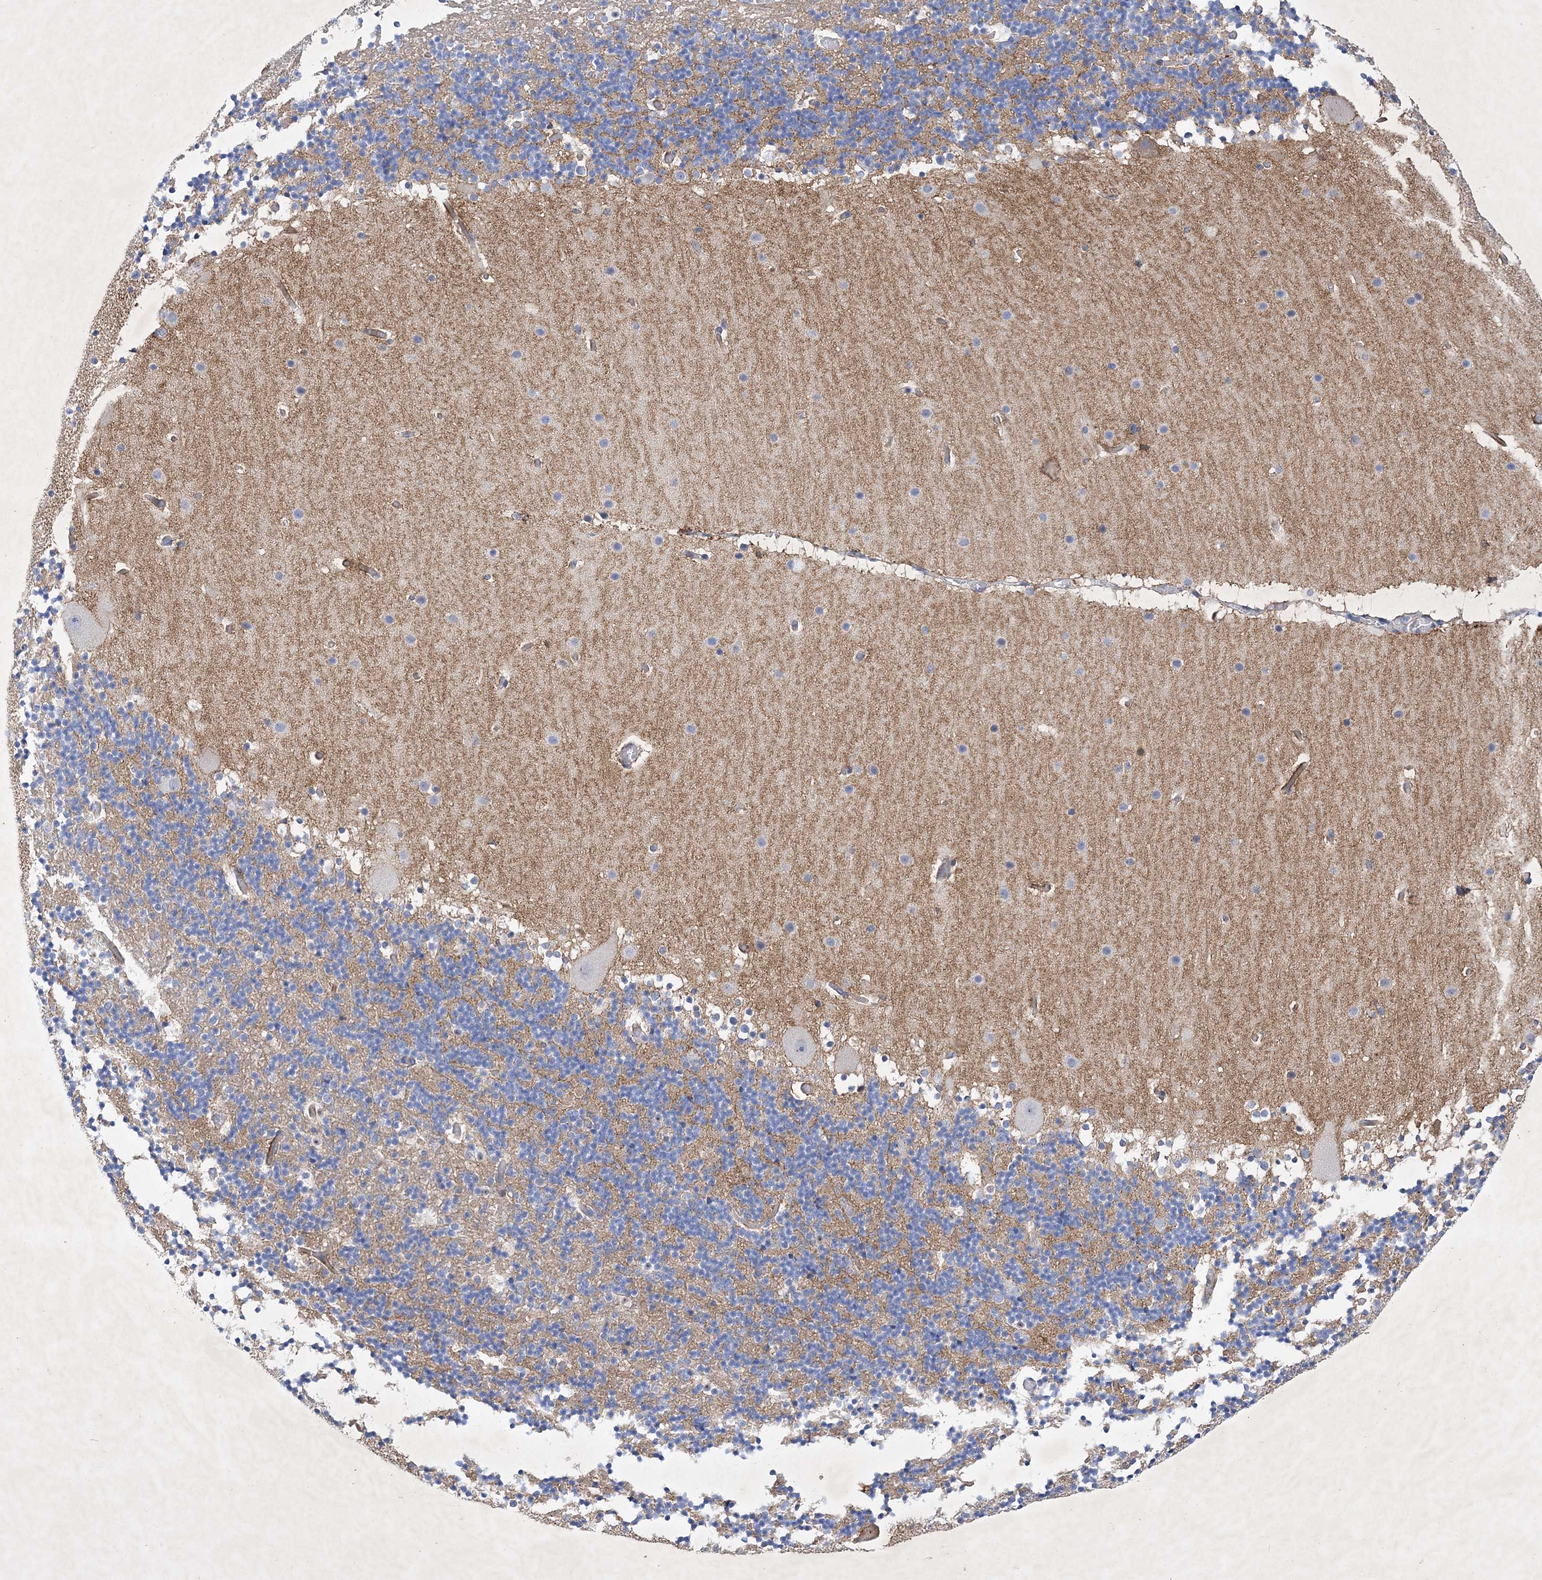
{"staining": {"intensity": "moderate", "quantity": "25%-75%", "location": "cytoplasmic/membranous"}, "tissue": "cerebellum", "cell_type": "Cells in granular layer", "image_type": "normal", "snomed": [{"axis": "morphology", "description": "Normal tissue, NOS"}, {"axis": "topography", "description": "Cerebellum"}], "caption": "Immunohistochemistry (IHC) photomicrograph of benign cerebellum: cerebellum stained using immunohistochemistry demonstrates medium levels of moderate protein expression localized specifically in the cytoplasmic/membranous of cells in granular layer, appearing as a cytoplasmic/membranous brown color.", "gene": "GPN1", "patient": {"sex": "male", "age": 57}}